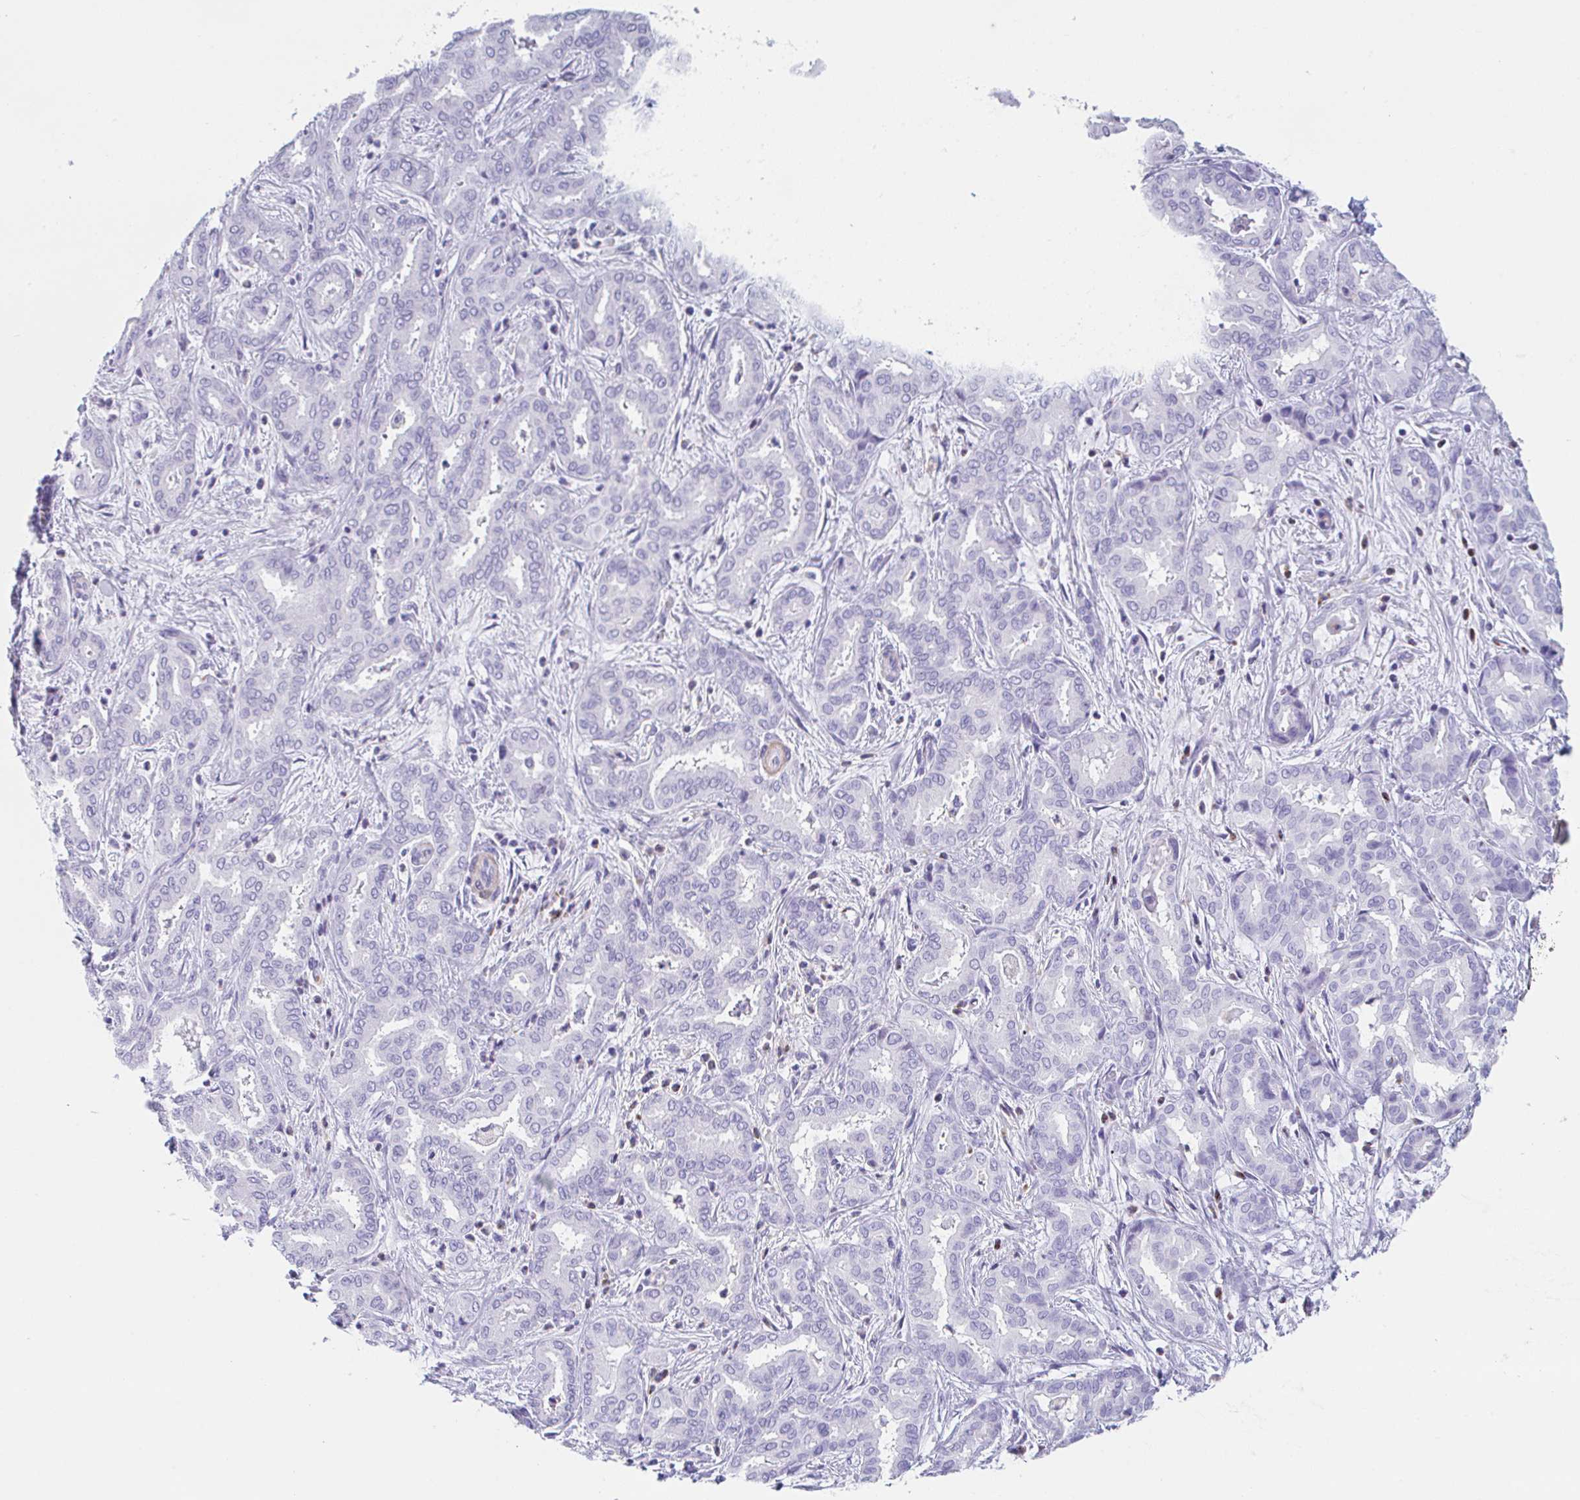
{"staining": {"intensity": "negative", "quantity": "none", "location": "none"}, "tissue": "liver cancer", "cell_type": "Tumor cells", "image_type": "cancer", "snomed": [{"axis": "morphology", "description": "Cholangiocarcinoma"}, {"axis": "topography", "description": "Liver"}], "caption": "Liver cancer stained for a protein using IHC exhibits no expression tumor cells.", "gene": "TAS2R41", "patient": {"sex": "female", "age": 64}}